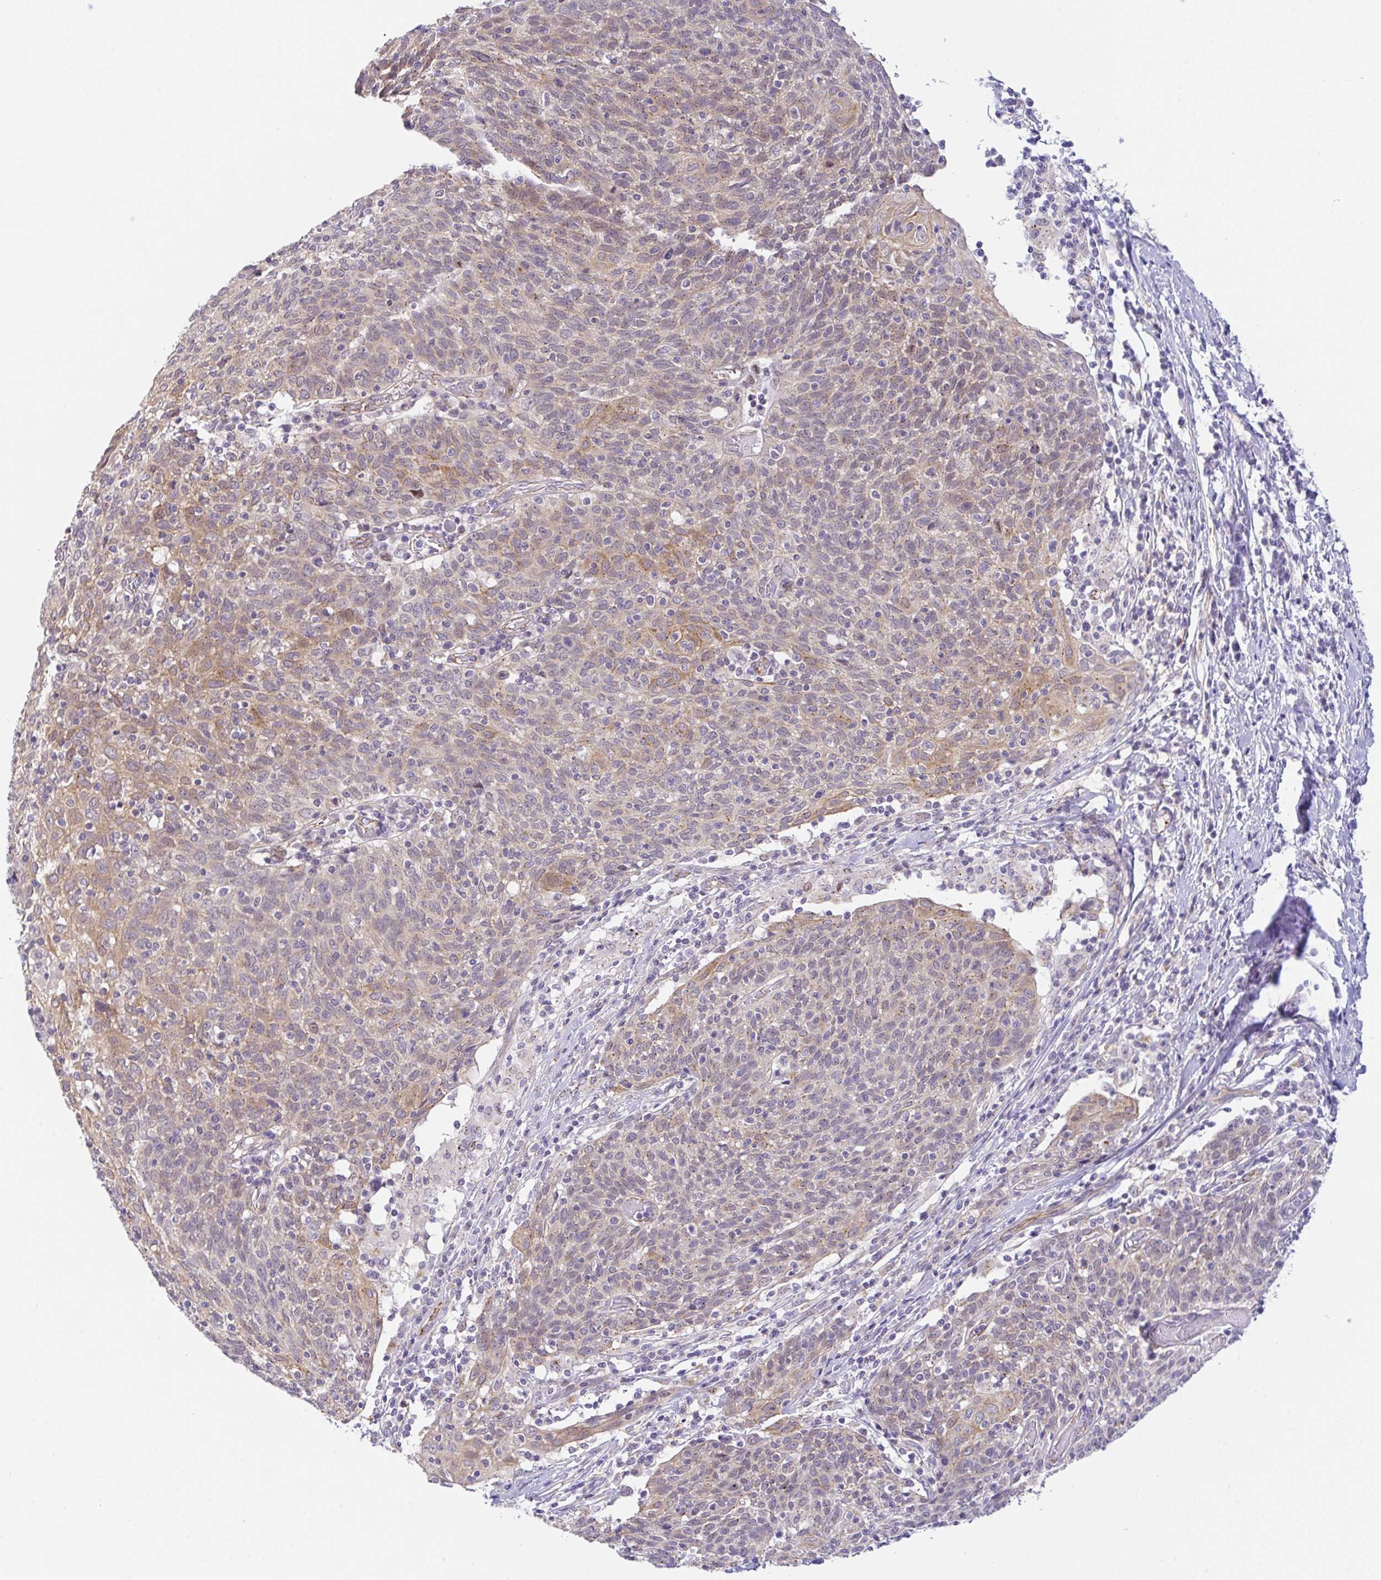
{"staining": {"intensity": "weak", "quantity": "<25%", "location": "cytoplasmic/membranous"}, "tissue": "cervical cancer", "cell_type": "Tumor cells", "image_type": "cancer", "snomed": [{"axis": "morphology", "description": "Squamous cell carcinoma, NOS"}, {"axis": "topography", "description": "Cervix"}], "caption": "High magnification brightfield microscopy of cervical cancer (squamous cell carcinoma) stained with DAB (brown) and counterstained with hematoxylin (blue): tumor cells show no significant positivity.", "gene": "CGNL1", "patient": {"sex": "female", "age": 52}}